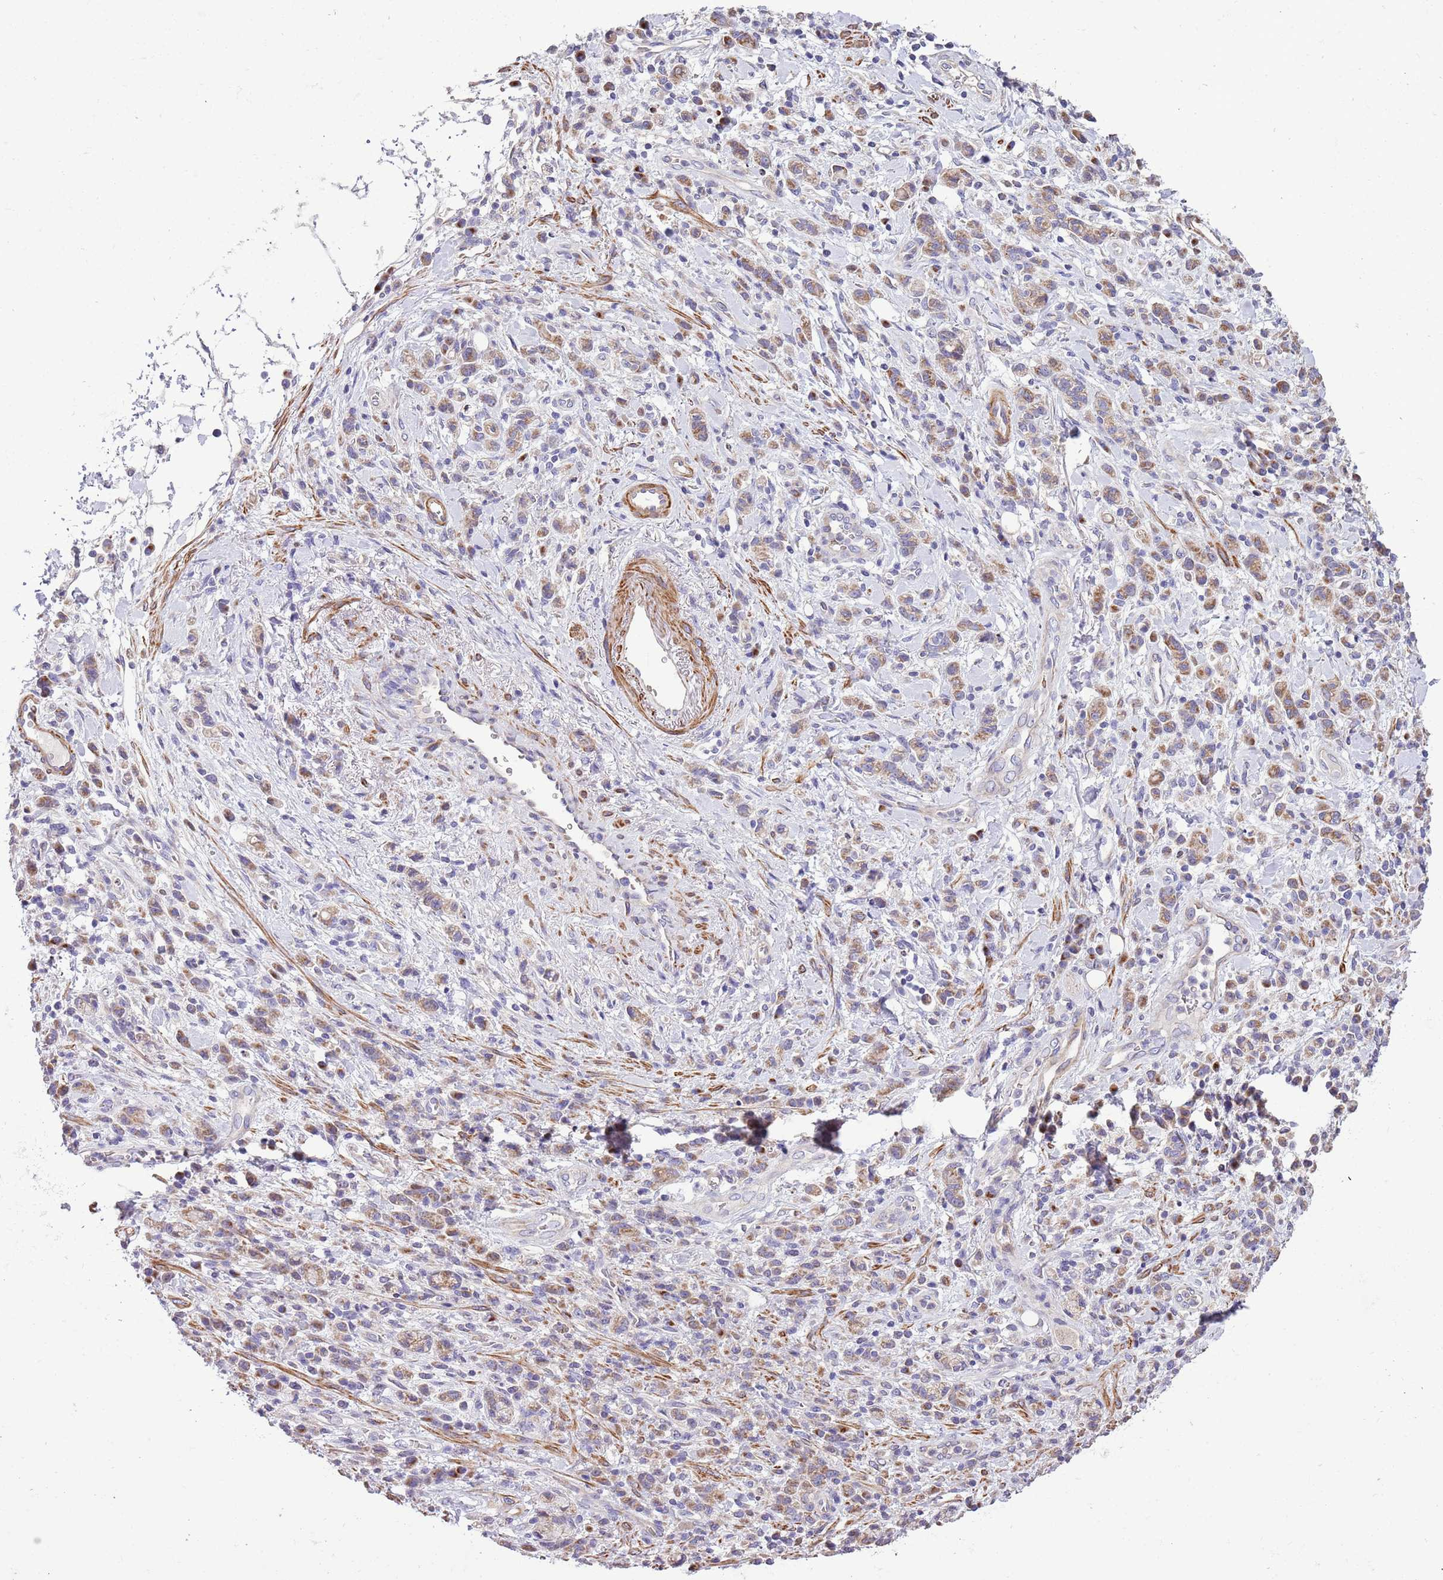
{"staining": {"intensity": "moderate", "quantity": ">75%", "location": "cytoplasmic/membranous"}, "tissue": "stomach cancer", "cell_type": "Tumor cells", "image_type": "cancer", "snomed": [{"axis": "morphology", "description": "Adenocarcinoma, NOS"}, {"axis": "topography", "description": "Stomach"}], "caption": "A histopathology image showing moderate cytoplasmic/membranous staining in about >75% of tumor cells in adenocarcinoma (stomach), as visualized by brown immunohistochemical staining.", "gene": "PIGA", "patient": {"sex": "male", "age": 77}}